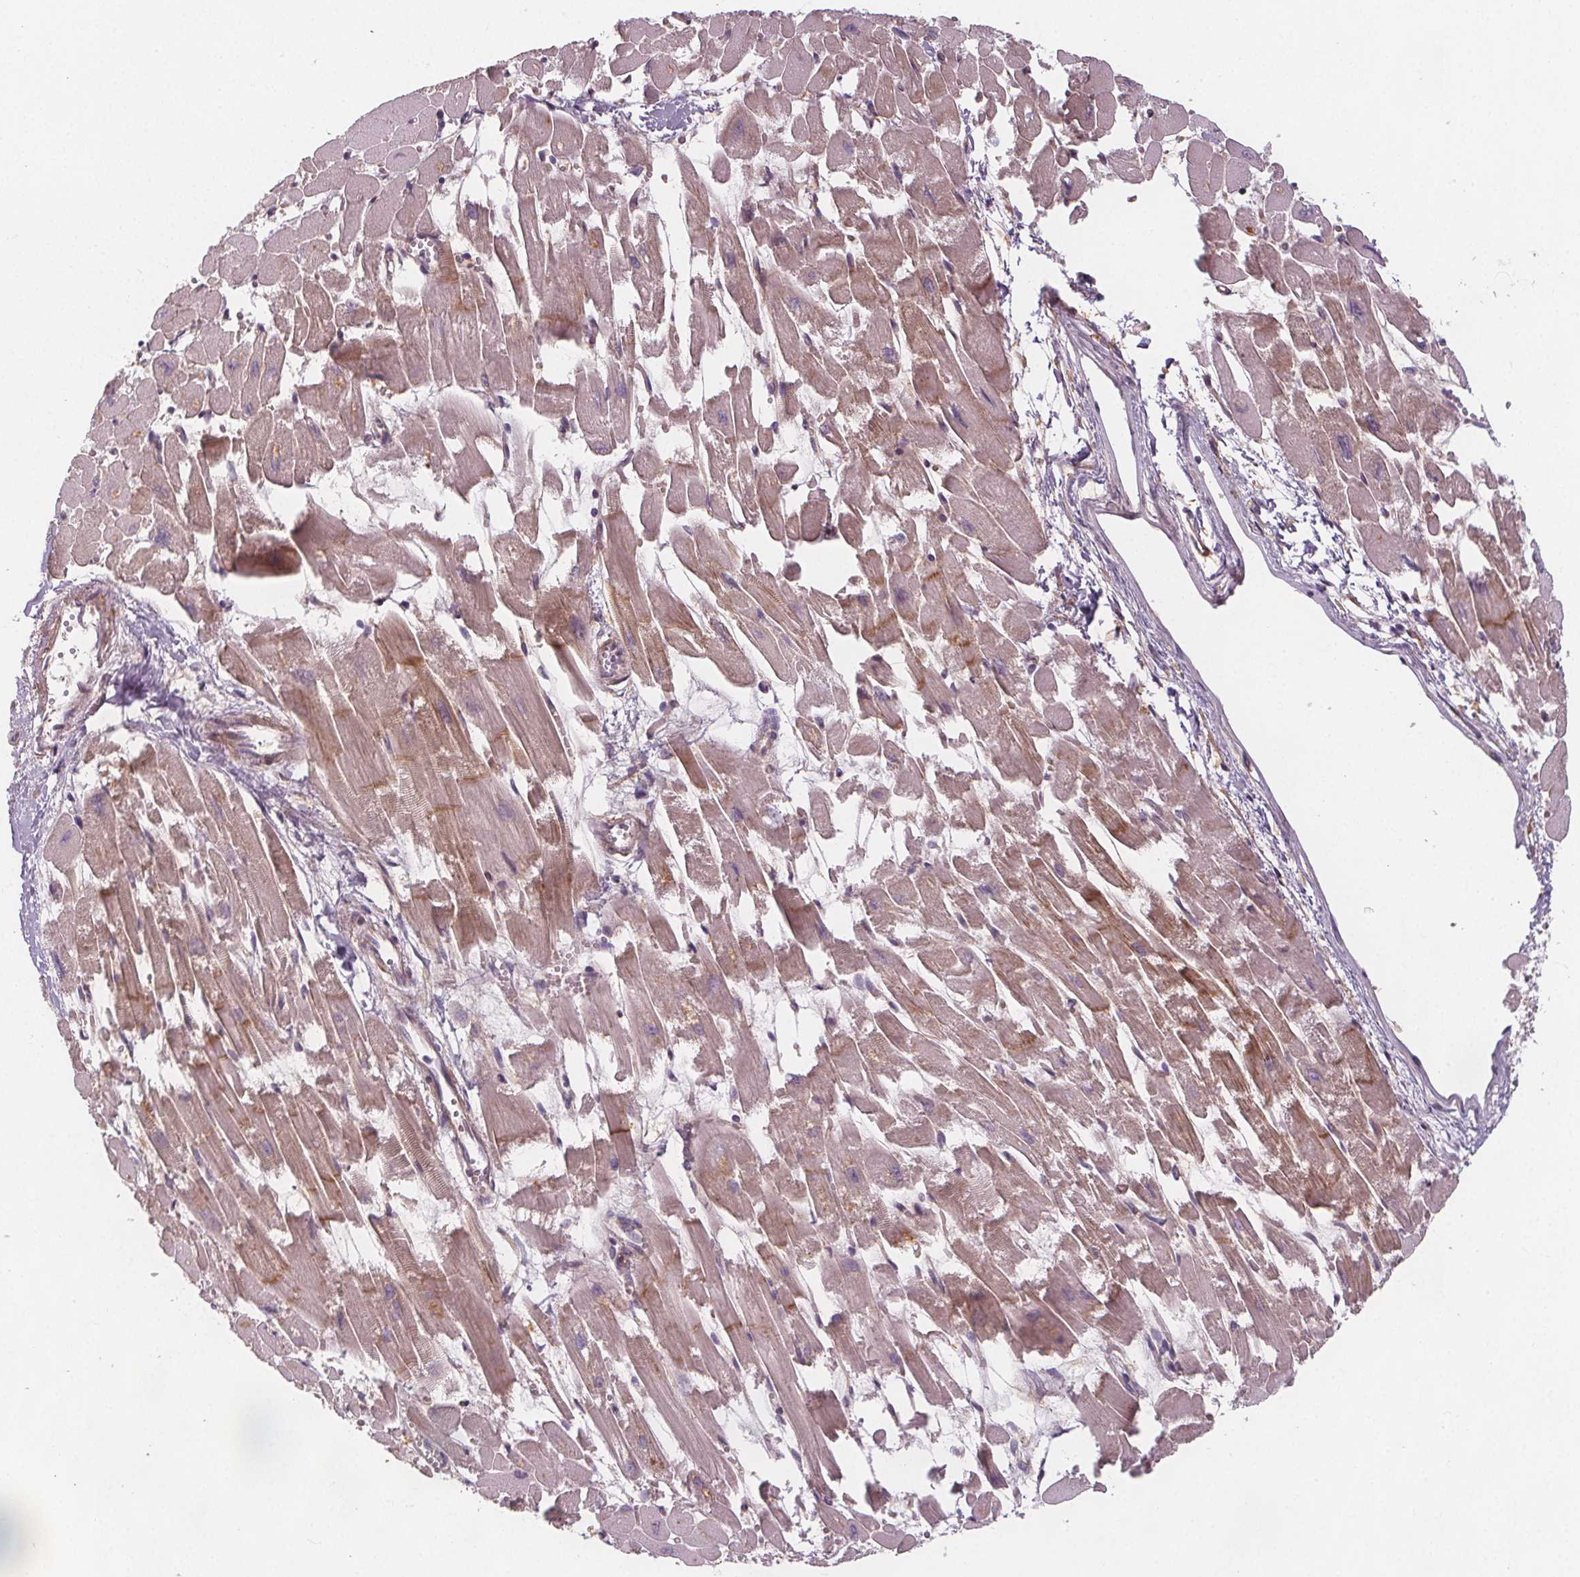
{"staining": {"intensity": "moderate", "quantity": "<25%", "location": "cytoplasmic/membranous"}, "tissue": "heart muscle", "cell_type": "Cardiomyocytes", "image_type": "normal", "snomed": [{"axis": "morphology", "description": "Normal tissue, NOS"}, {"axis": "topography", "description": "Heart"}], "caption": "Immunohistochemical staining of unremarkable heart muscle reveals <25% levels of moderate cytoplasmic/membranous protein positivity in approximately <25% of cardiomyocytes. (Brightfield microscopy of DAB IHC at high magnification).", "gene": "VNN1", "patient": {"sex": "female", "age": 52}}